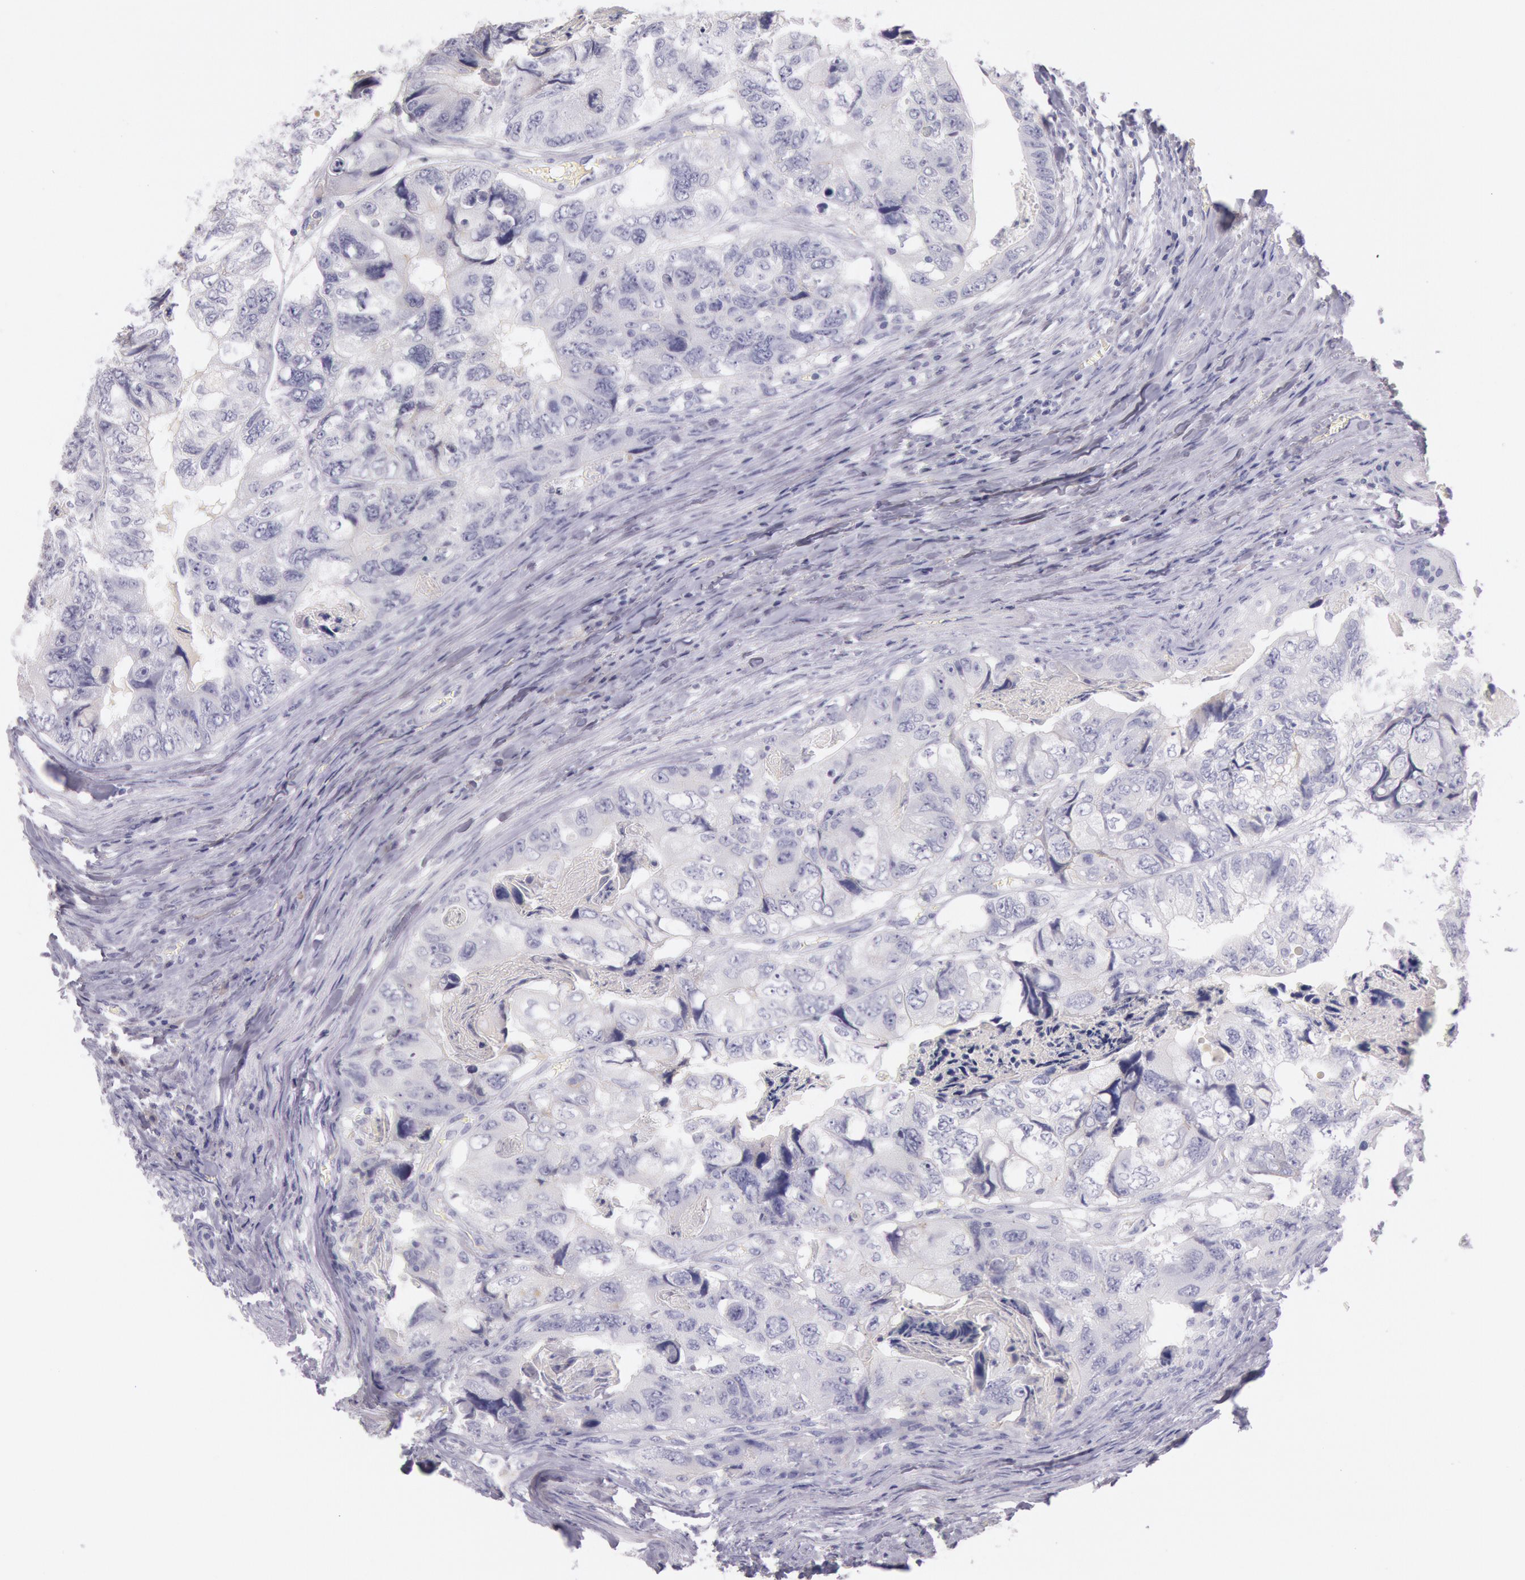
{"staining": {"intensity": "negative", "quantity": "none", "location": "none"}, "tissue": "colorectal cancer", "cell_type": "Tumor cells", "image_type": "cancer", "snomed": [{"axis": "morphology", "description": "Adenocarcinoma, NOS"}, {"axis": "topography", "description": "Rectum"}], "caption": "Immunohistochemical staining of human colorectal cancer (adenocarcinoma) exhibits no significant positivity in tumor cells.", "gene": "EGFR", "patient": {"sex": "female", "age": 82}}